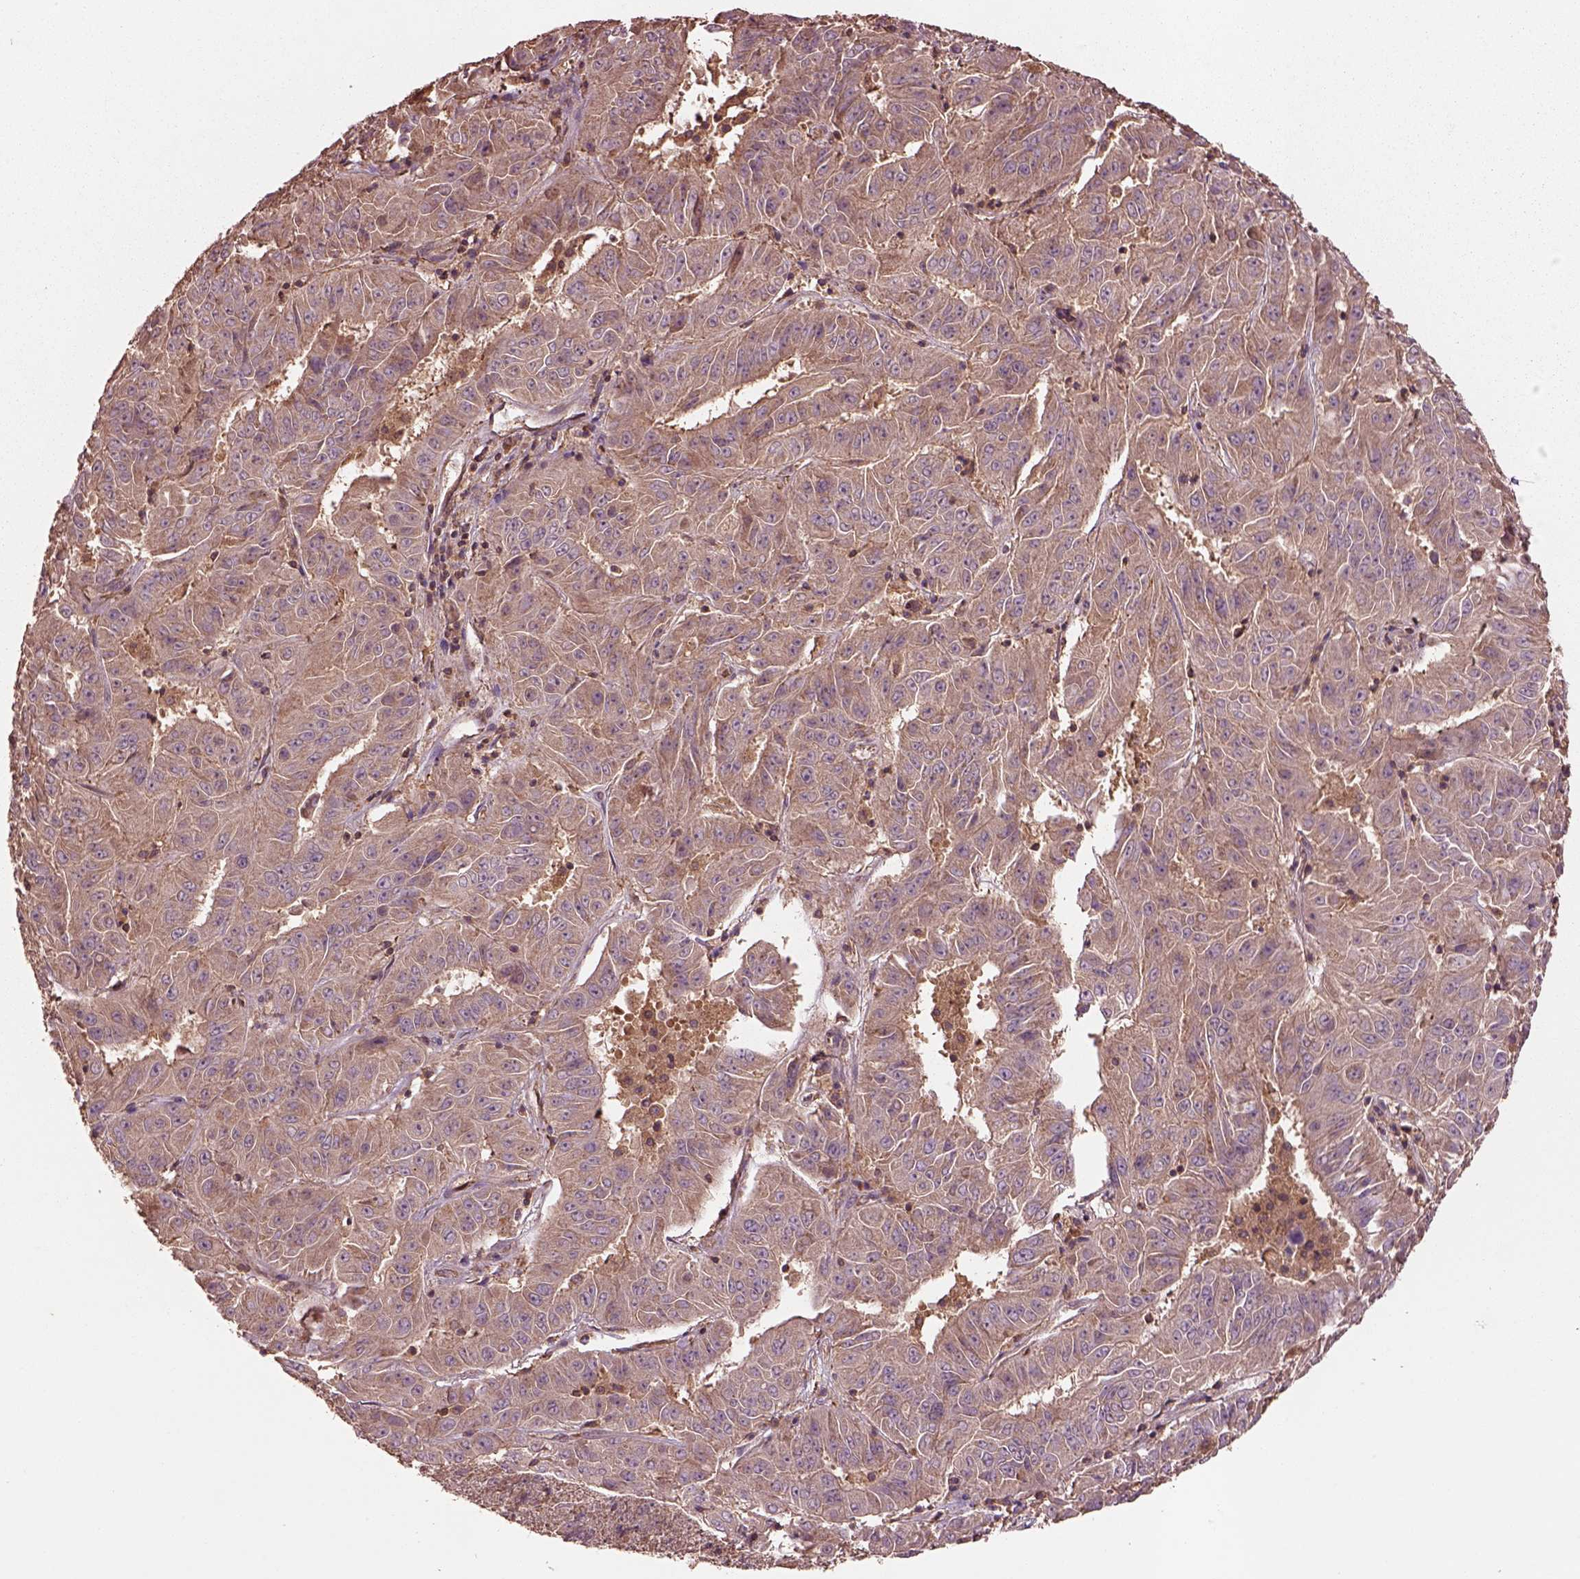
{"staining": {"intensity": "moderate", "quantity": "25%-75%", "location": "cytoplasmic/membranous"}, "tissue": "pancreatic cancer", "cell_type": "Tumor cells", "image_type": "cancer", "snomed": [{"axis": "morphology", "description": "Adenocarcinoma, NOS"}, {"axis": "topography", "description": "Pancreas"}], "caption": "Protein staining displays moderate cytoplasmic/membranous positivity in approximately 25%-75% of tumor cells in pancreatic cancer (adenocarcinoma).", "gene": "TRADD", "patient": {"sex": "male", "age": 63}}